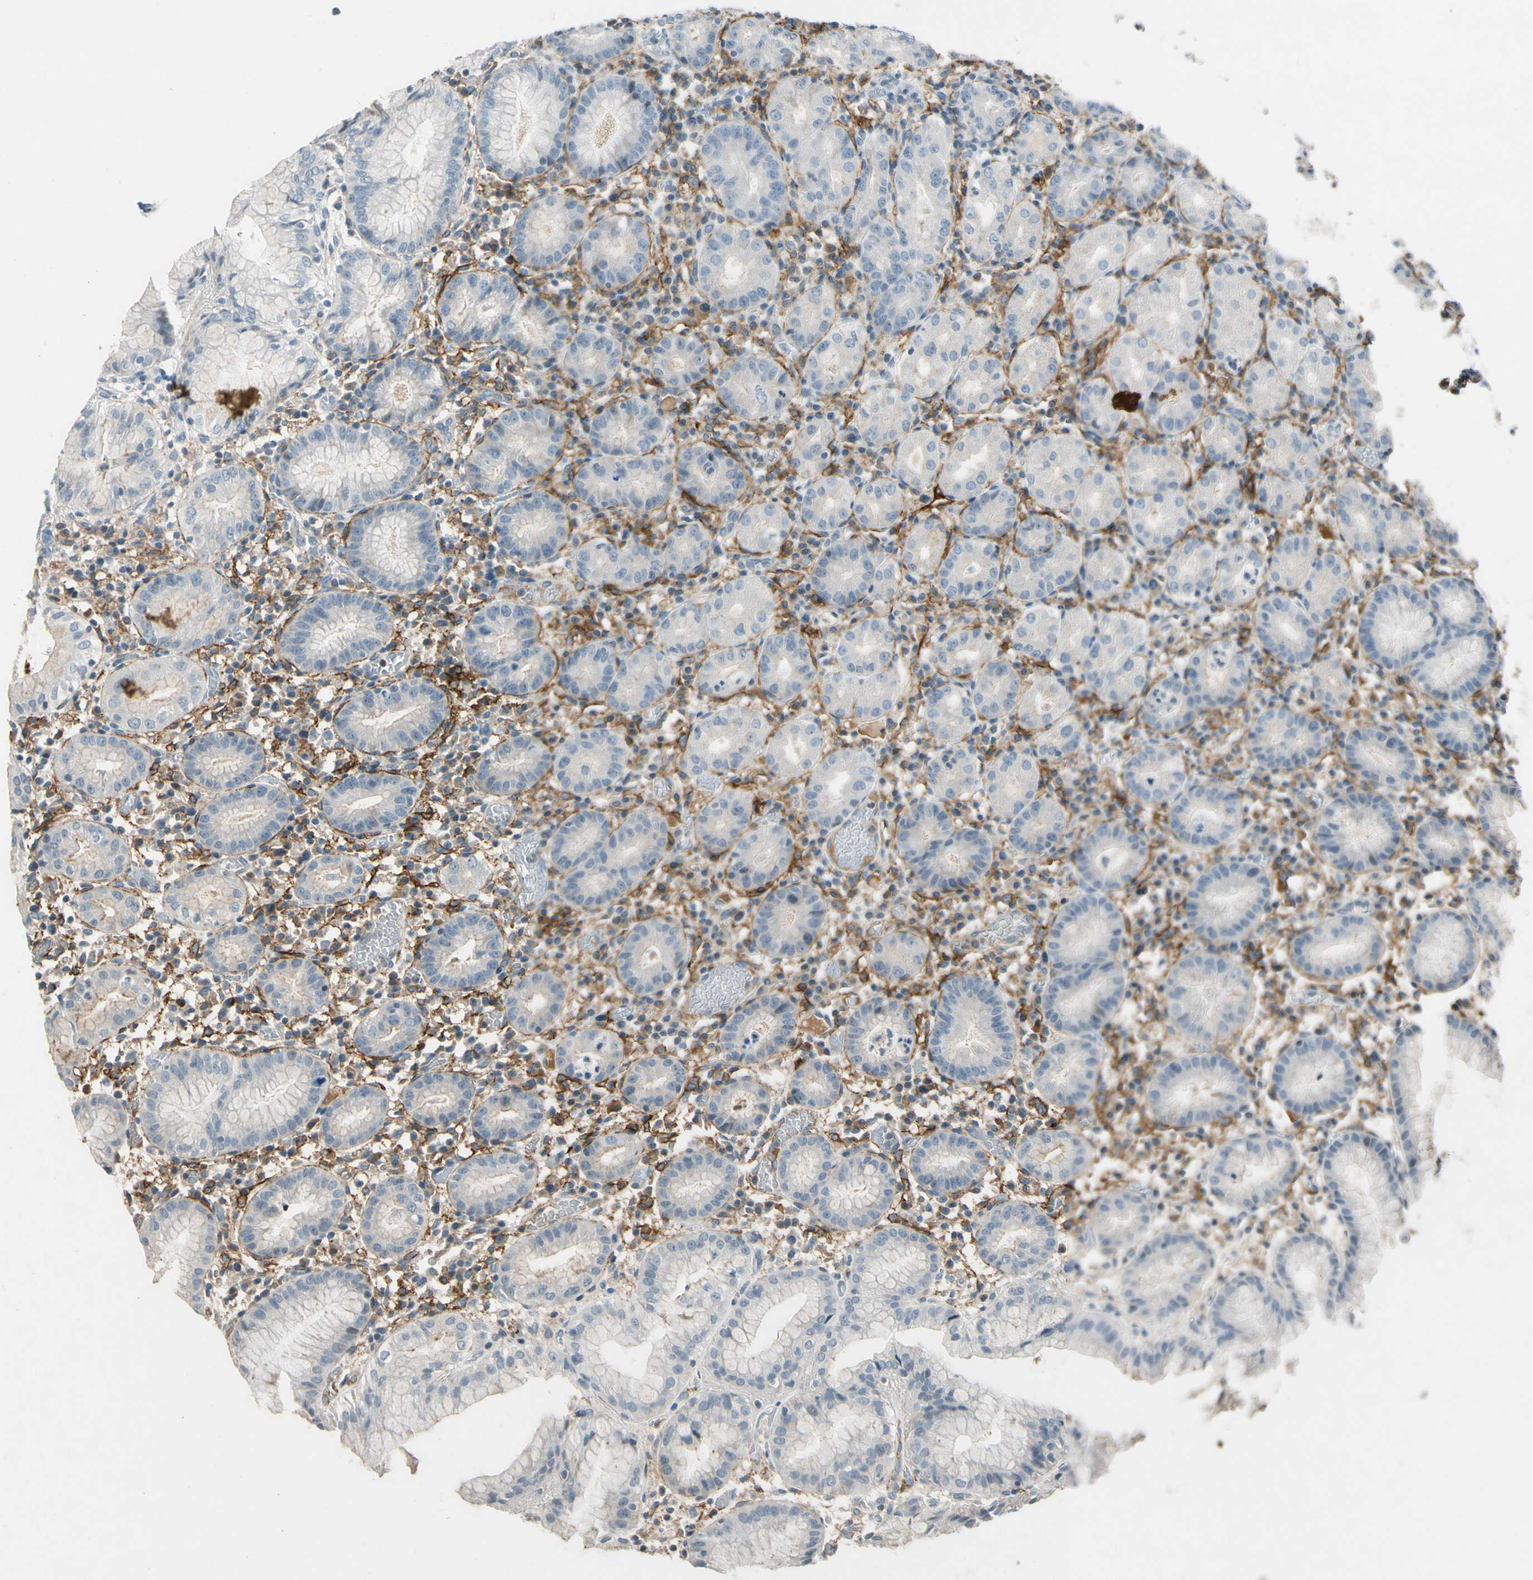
{"staining": {"intensity": "negative", "quantity": "none", "location": "none"}, "tissue": "stomach", "cell_type": "Glandular cells", "image_type": "normal", "snomed": [{"axis": "morphology", "description": "Normal tissue, NOS"}, {"axis": "topography", "description": "Stomach"}, {"axis": "topography", "description": "Stomach, lower"}], "caption": "An immunohistochemistry photomicrograph of benign stomach is shown. There is no staining in glandular cells of stomach.", "gene": "PDPN", "patient": {"sex": "female", "age": 75}}